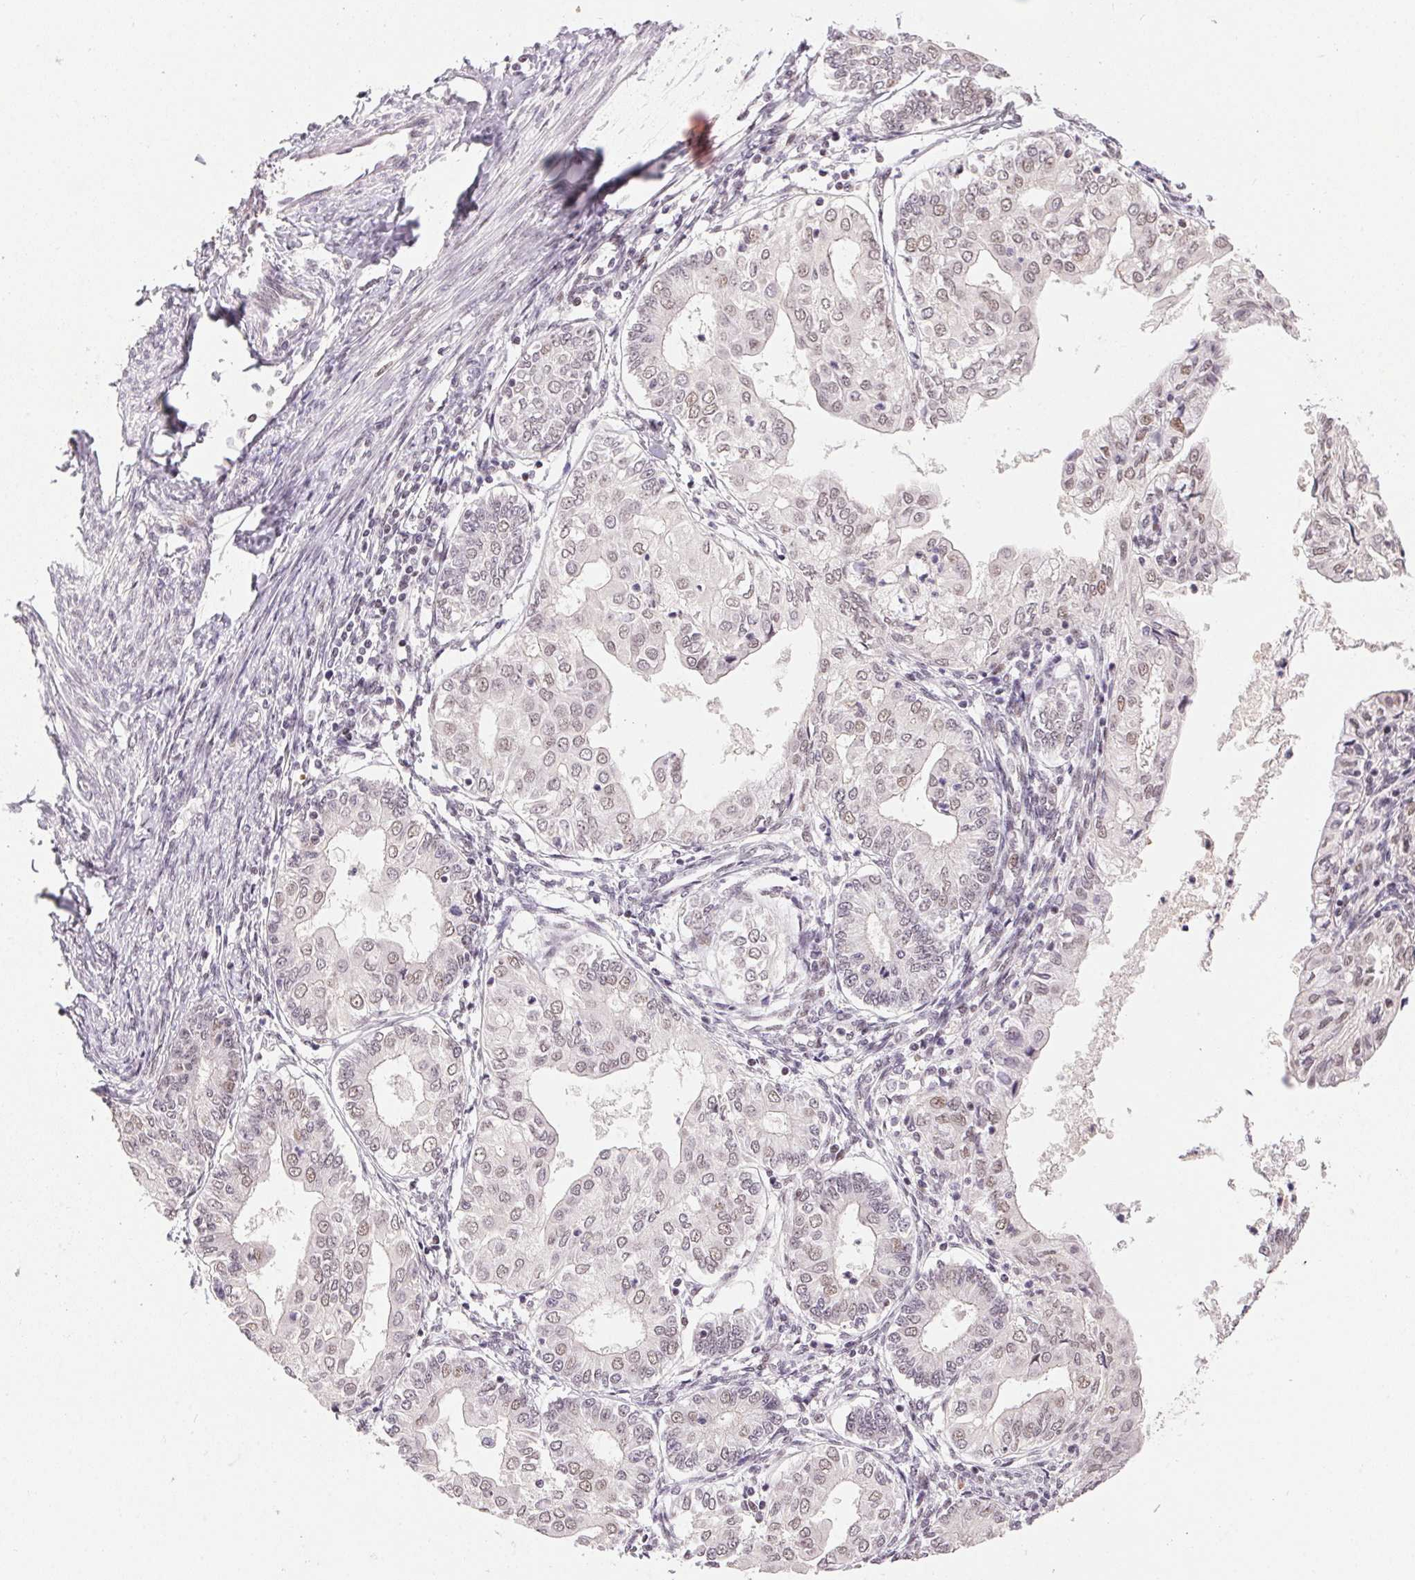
{"staining": {"intensity": "weak", "quantity": "25%-75%", "location": "nuclear"}, "tissue": "endometrial cancer", "cell_type": "Tumor cells", "image_type": "cancer", "snomed": [{"axis": "morphology", "description": "Adenocarcinoma, NOS"}, {"axis": "topography", "description": "Endometrium"}], "caption": "Immunohistochemical staining of human endometrial cancer exhibits low levels of weak nuclear positivity in about 25%-75% of tumor cells.", "gene": "KDM4D", "patient": {"sex": "female", "age": 68}}